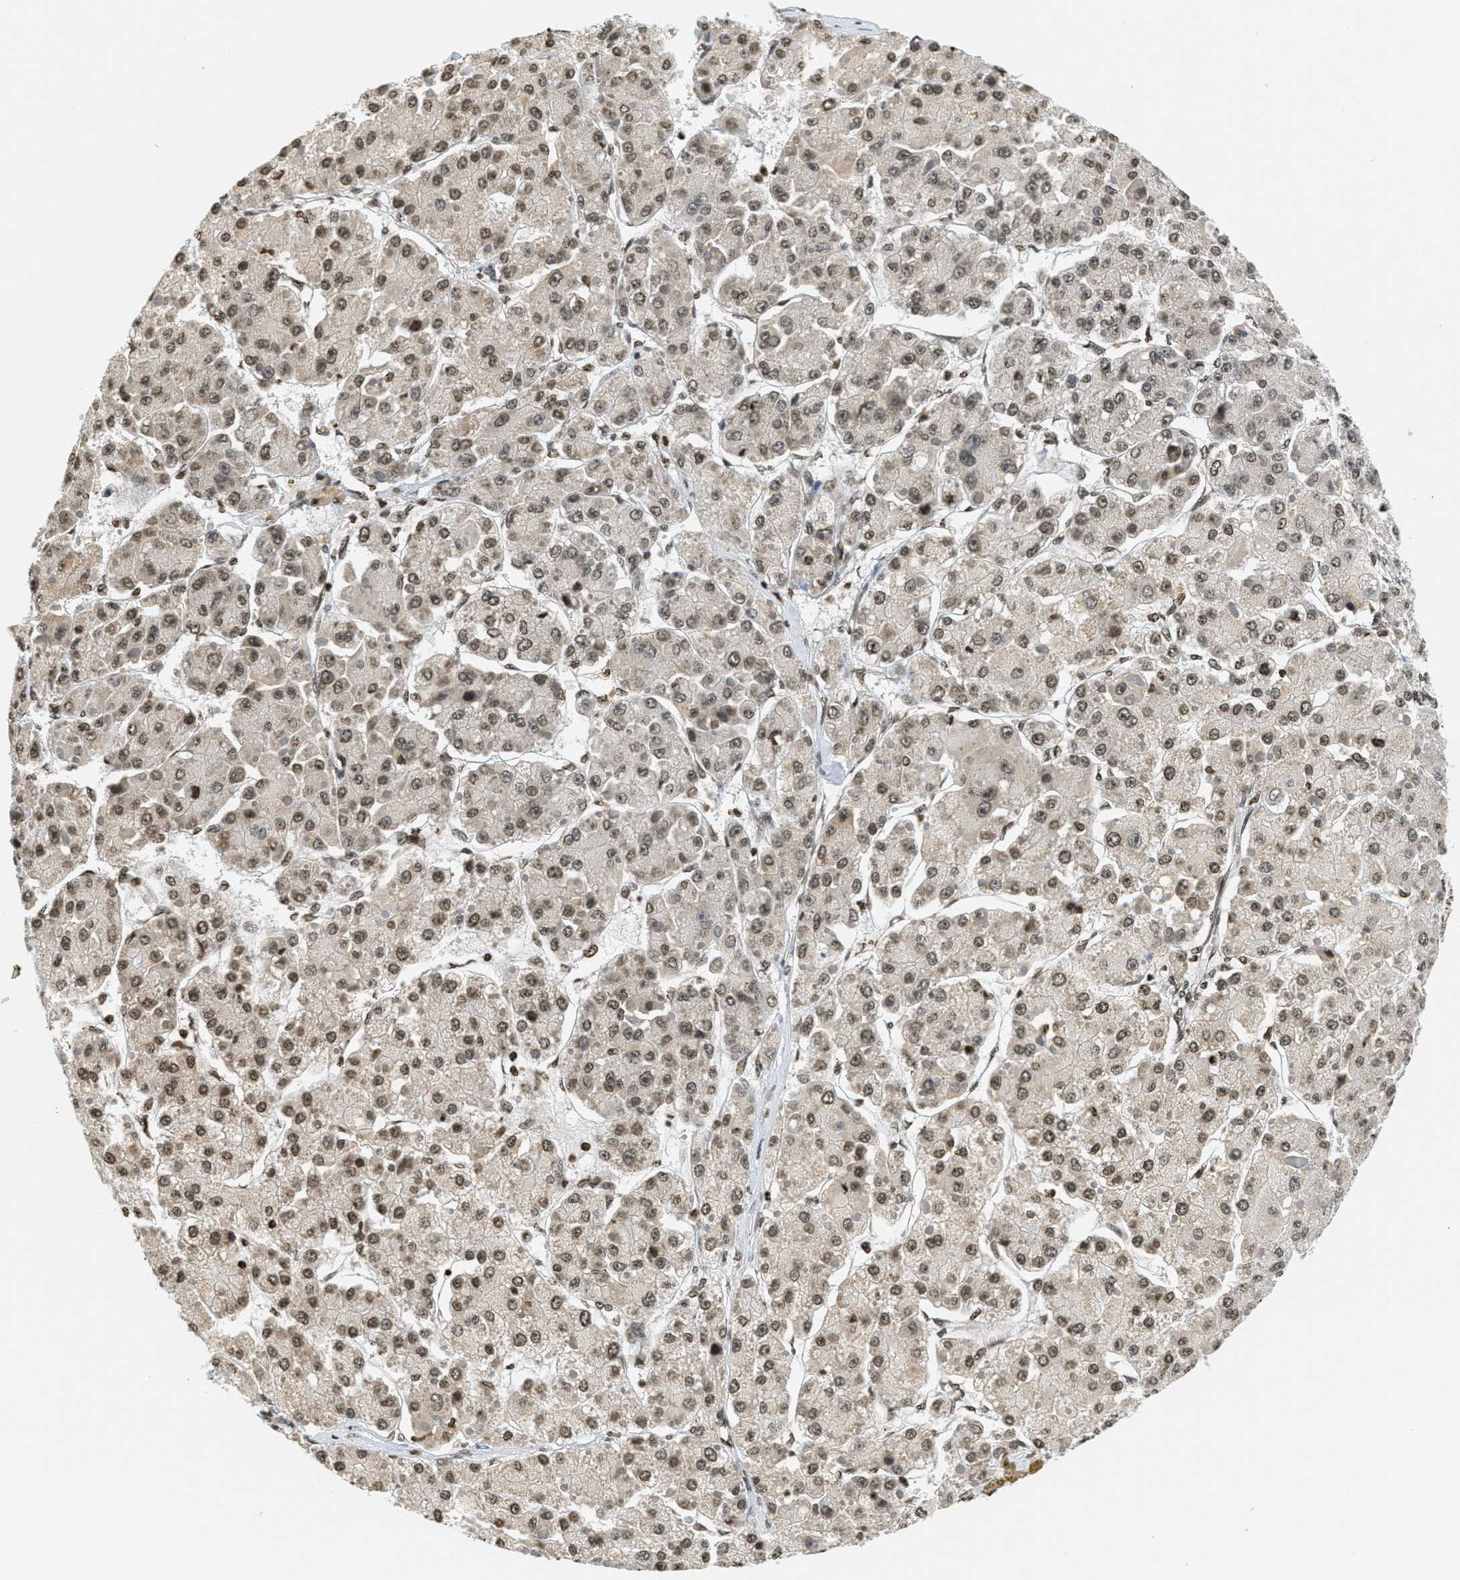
{"staining": {"intensity": "moderate", "quantity": ">75%", "location": "nuclear"}, "tissue": "liver cancer", "cell_type": "Tumor cells", "image_type": "cancer", "snomed": [{"axis": "morphology", "description": "Carcinoma, Hepatocellular, NOS"}, {"axis": "topography", "description": "Liver"}], "caption": "Liver cancer (hepatocellular carcinoma) stained for a protein exhibits moderate nuclear positivity in tumor cells. (brown staining indicates protein expression, while blue staining denotes nuclei).", "gene": "LDB2", "patient": {"sex": "female", "age": 73}}